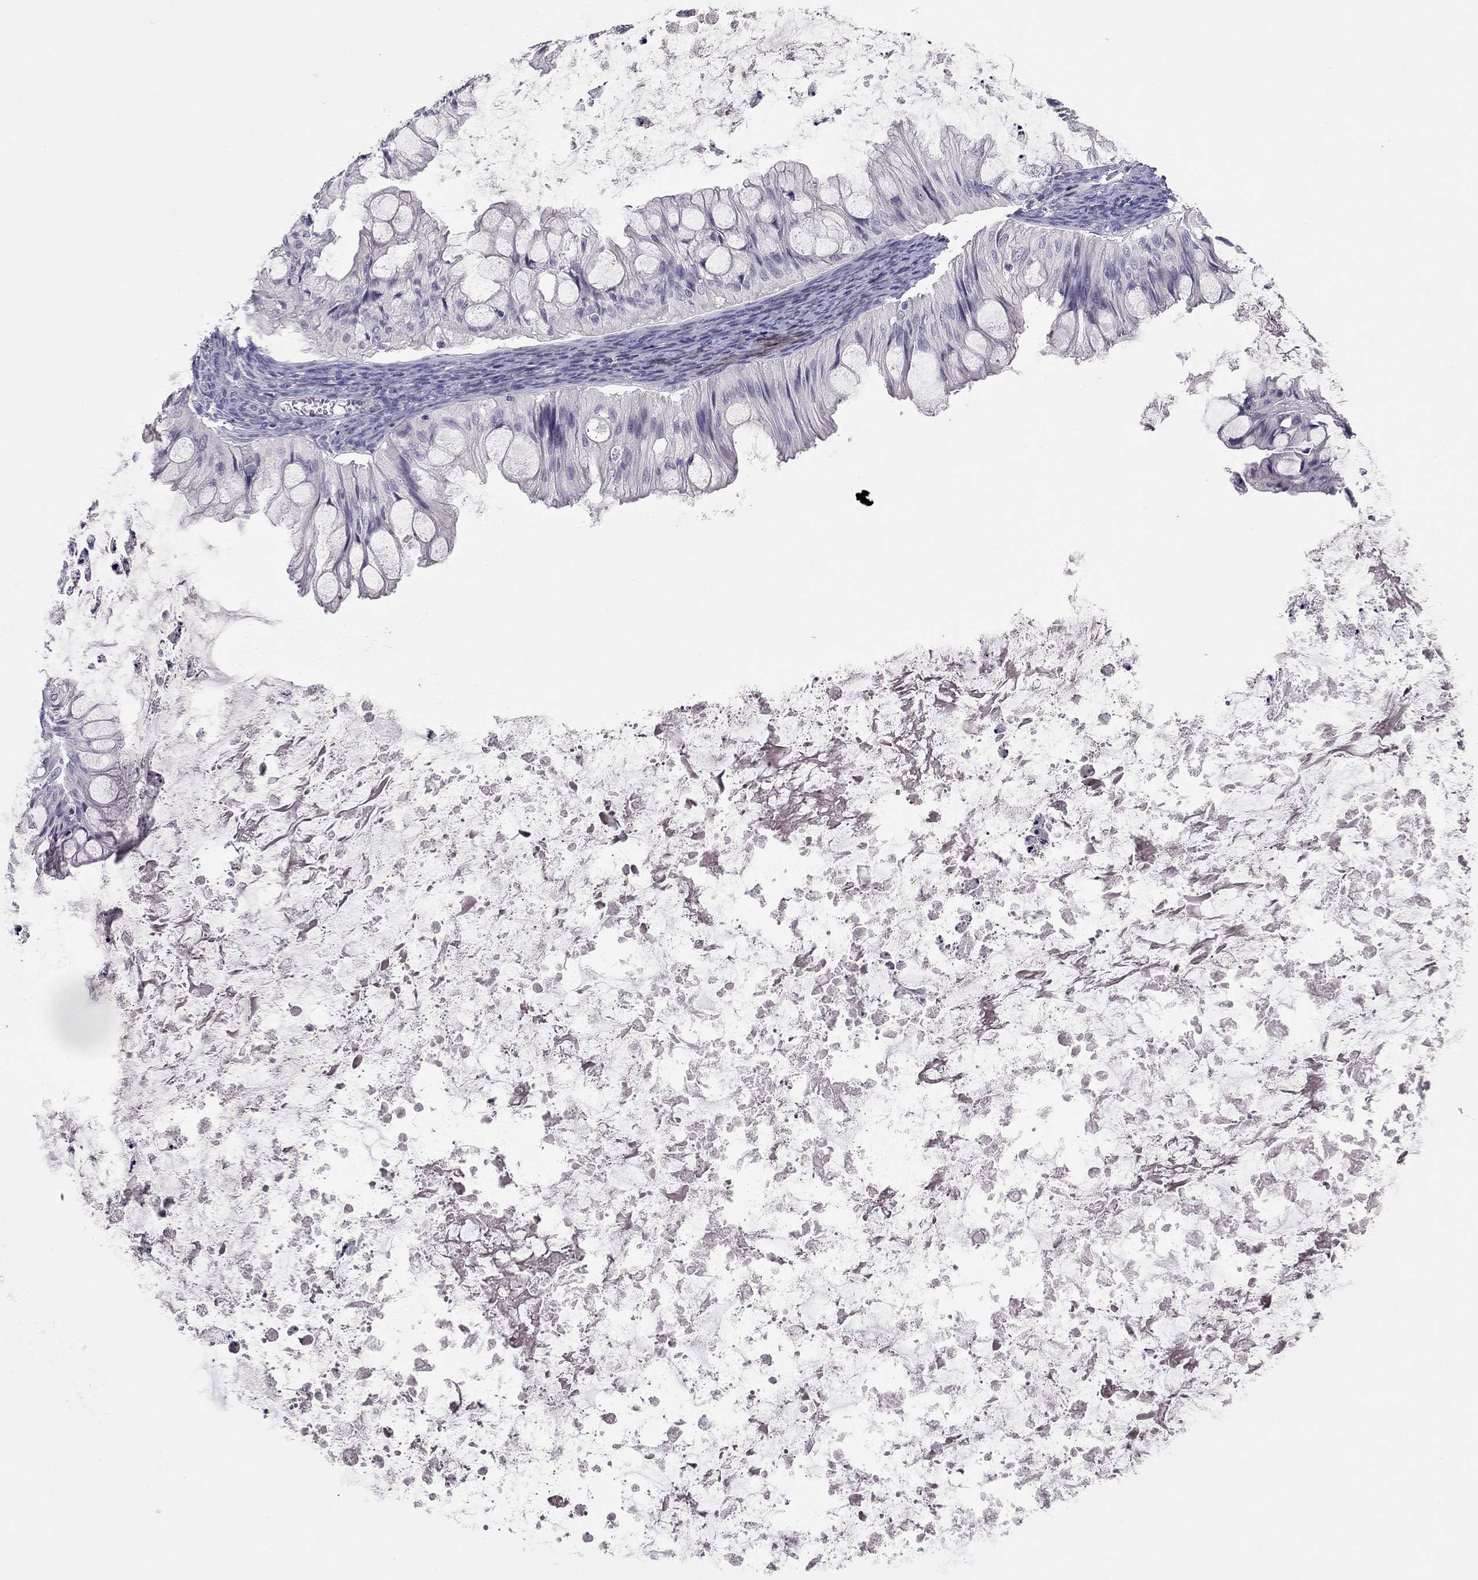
{"staining": {"intensity": "negative", "quantity": "none", "location": "none"}, "tissue": "ovarian cancer", "cell_type": "Tumor cells", "image_type": "cancer", "snomed": [{"axis": "morphology", "description": "Cystadenocarcinoma, mucinous, NOS"}, {"axis": "topography", "description": "Ovary"}], "caption": "This histopathology image is of mucinous cystadenocarcinoma (ovarian) stained with immunohistochemistry to label a protein in brown with the nuclei are counter-stained blue. There is no positivity in tumor cells.", "gene": "ADORA2A", "patient": {"sex": "female", "age": 57}}